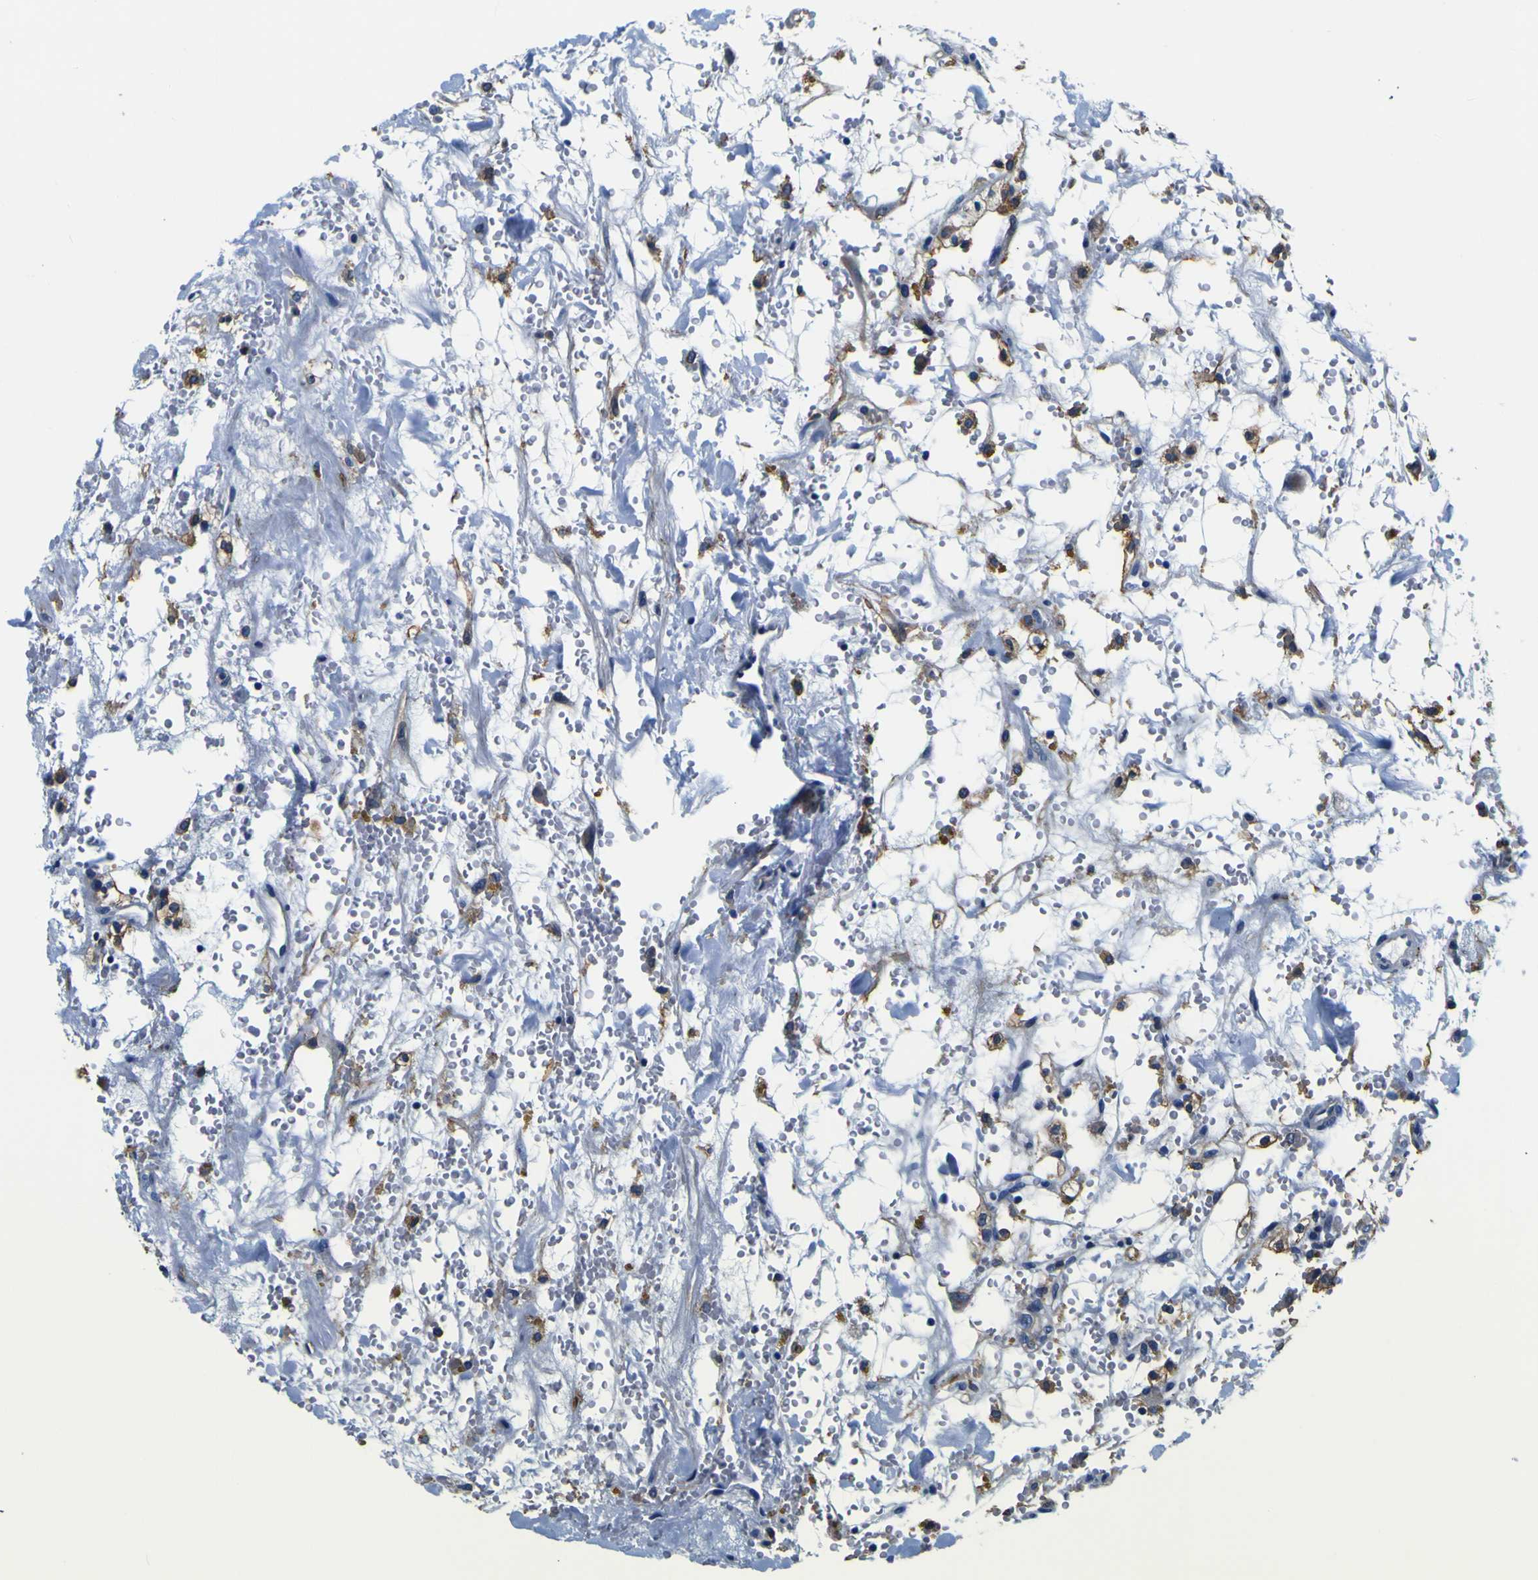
{"staining": {"intensity": "moderate", "quantity": ">75%", "location": "cytoplasmic/membranous"}, "tissue": "renal cancer", "cell_type": "Tumor cells", "image_type": "cancer", "snomed": [{"axis": "morphology", "description": "Adenocarcinoma, NOS"}, {"axis": "topography", "description": "Kidney"}], "caption": "This is an image of immunohistochemistry (IHC) staining of adenocarcinoma (renal), which shows moderate staining in the cytoplasmic/membranous of tumor cells.", "gene": "PXDN", "patient": {"sex": "male", "age": 61}}